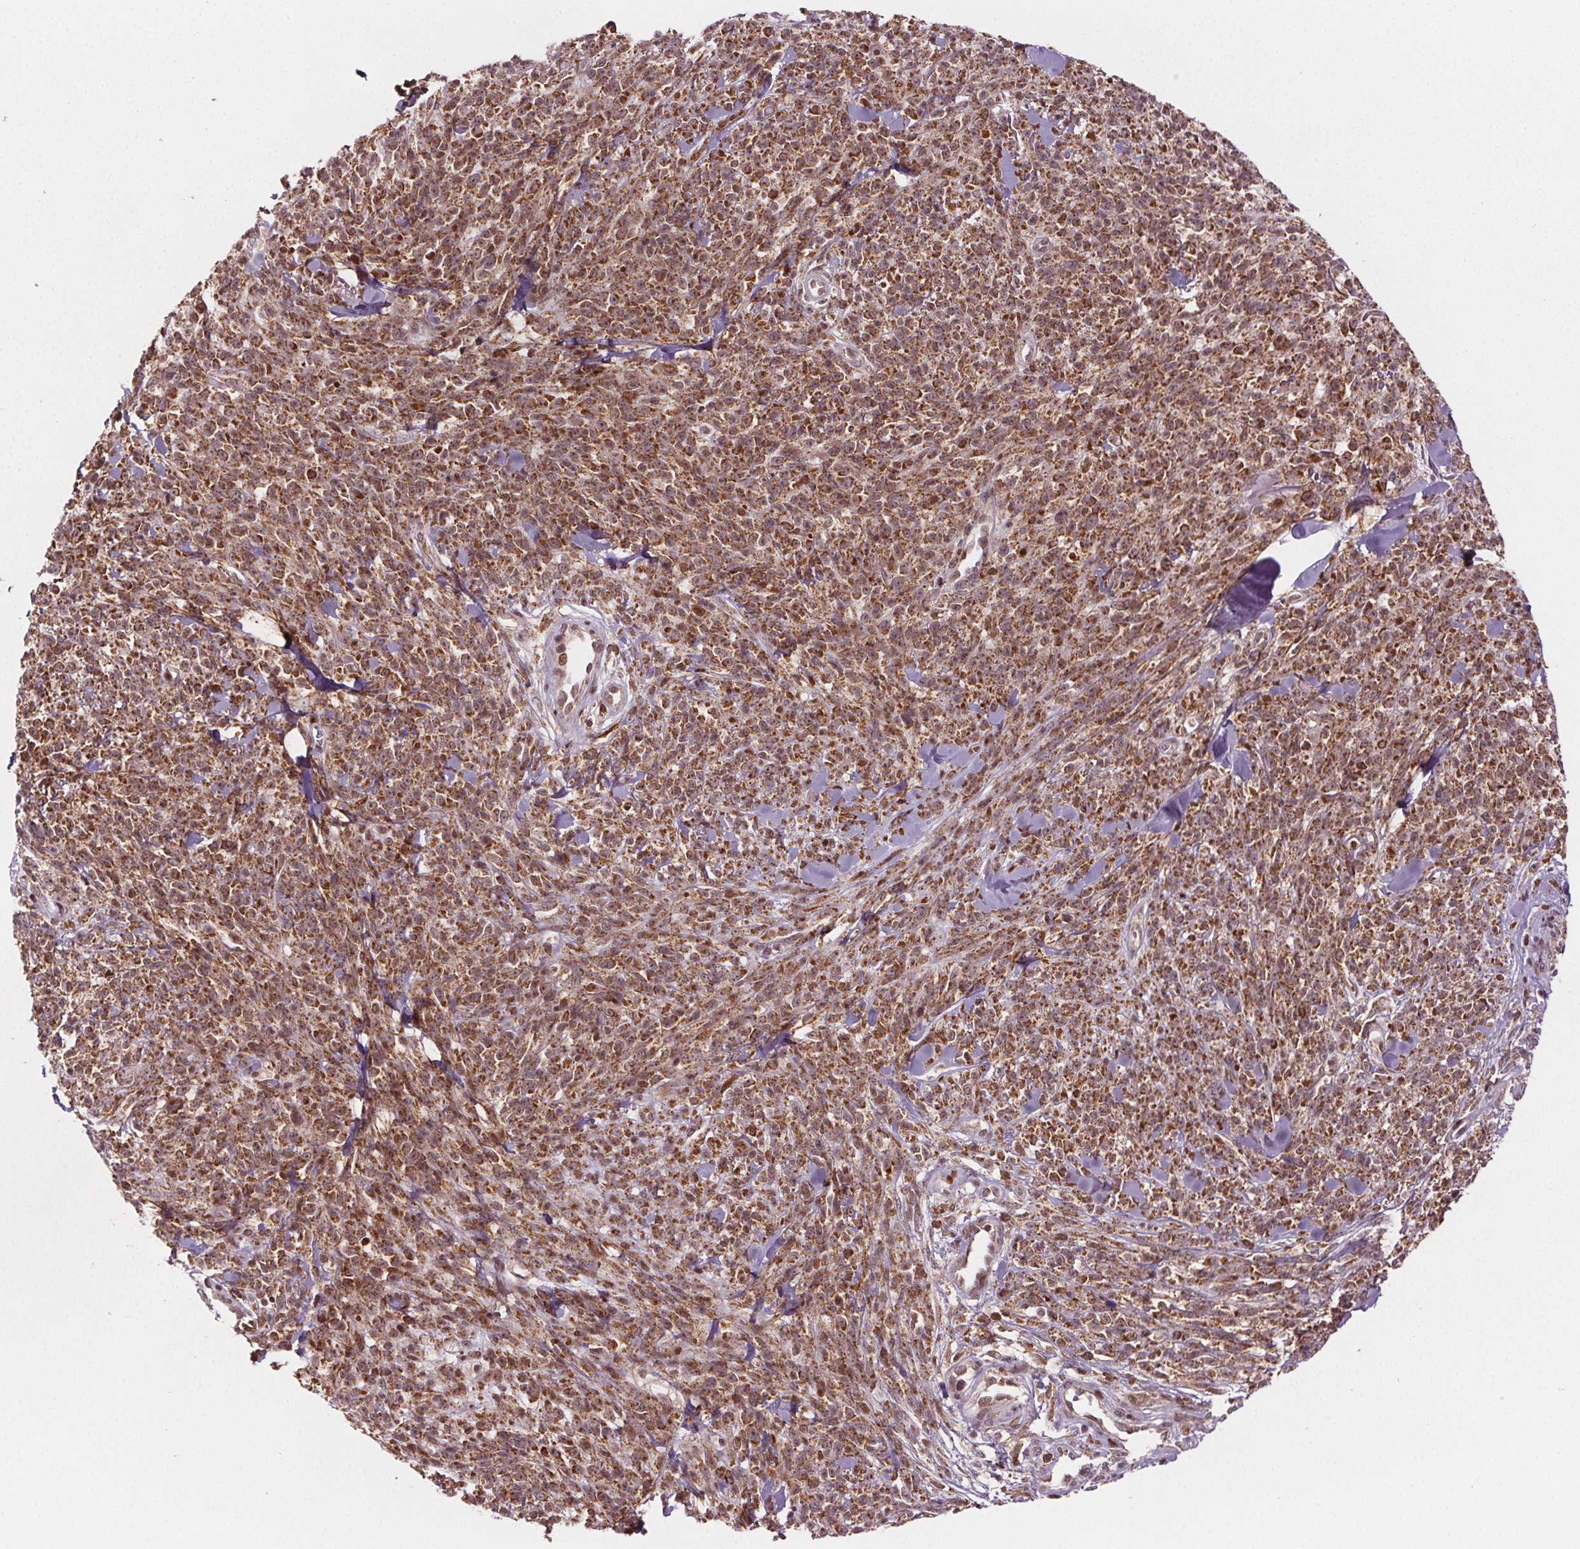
{"staining": {"intensity": "moderate", "quantity": ">75%", "location": "cytoplasmic/membranous,nuclear"}, "tissue": "melanoma", "cell_type": "Tumor cells", "image_type": "cancer", "snomed": [{"axis": "morphology", "description": "Malignant melanoma, NOS"}, {"axis": "topography", "description": "Skin"}, {"axis": "topography", "description": "Skin of trunk"}], "caption": "Immunohistochemistry (IHC) staining of melanoma, which demonstrates medium levels of moderate cytoplasmic/membranous and nuclear expression in about >75% of tumor cells indicating moderate cytoplasmic/membranous and nuclear protein staining. The staining was performed using DAB (3,3'-diaminobenzidine) (brown) for protein detection and nuclei were counterstained in hematoxylin (blue).", "gene": "SNRNP35", "patient": {"sex": "male", "age": 74}}